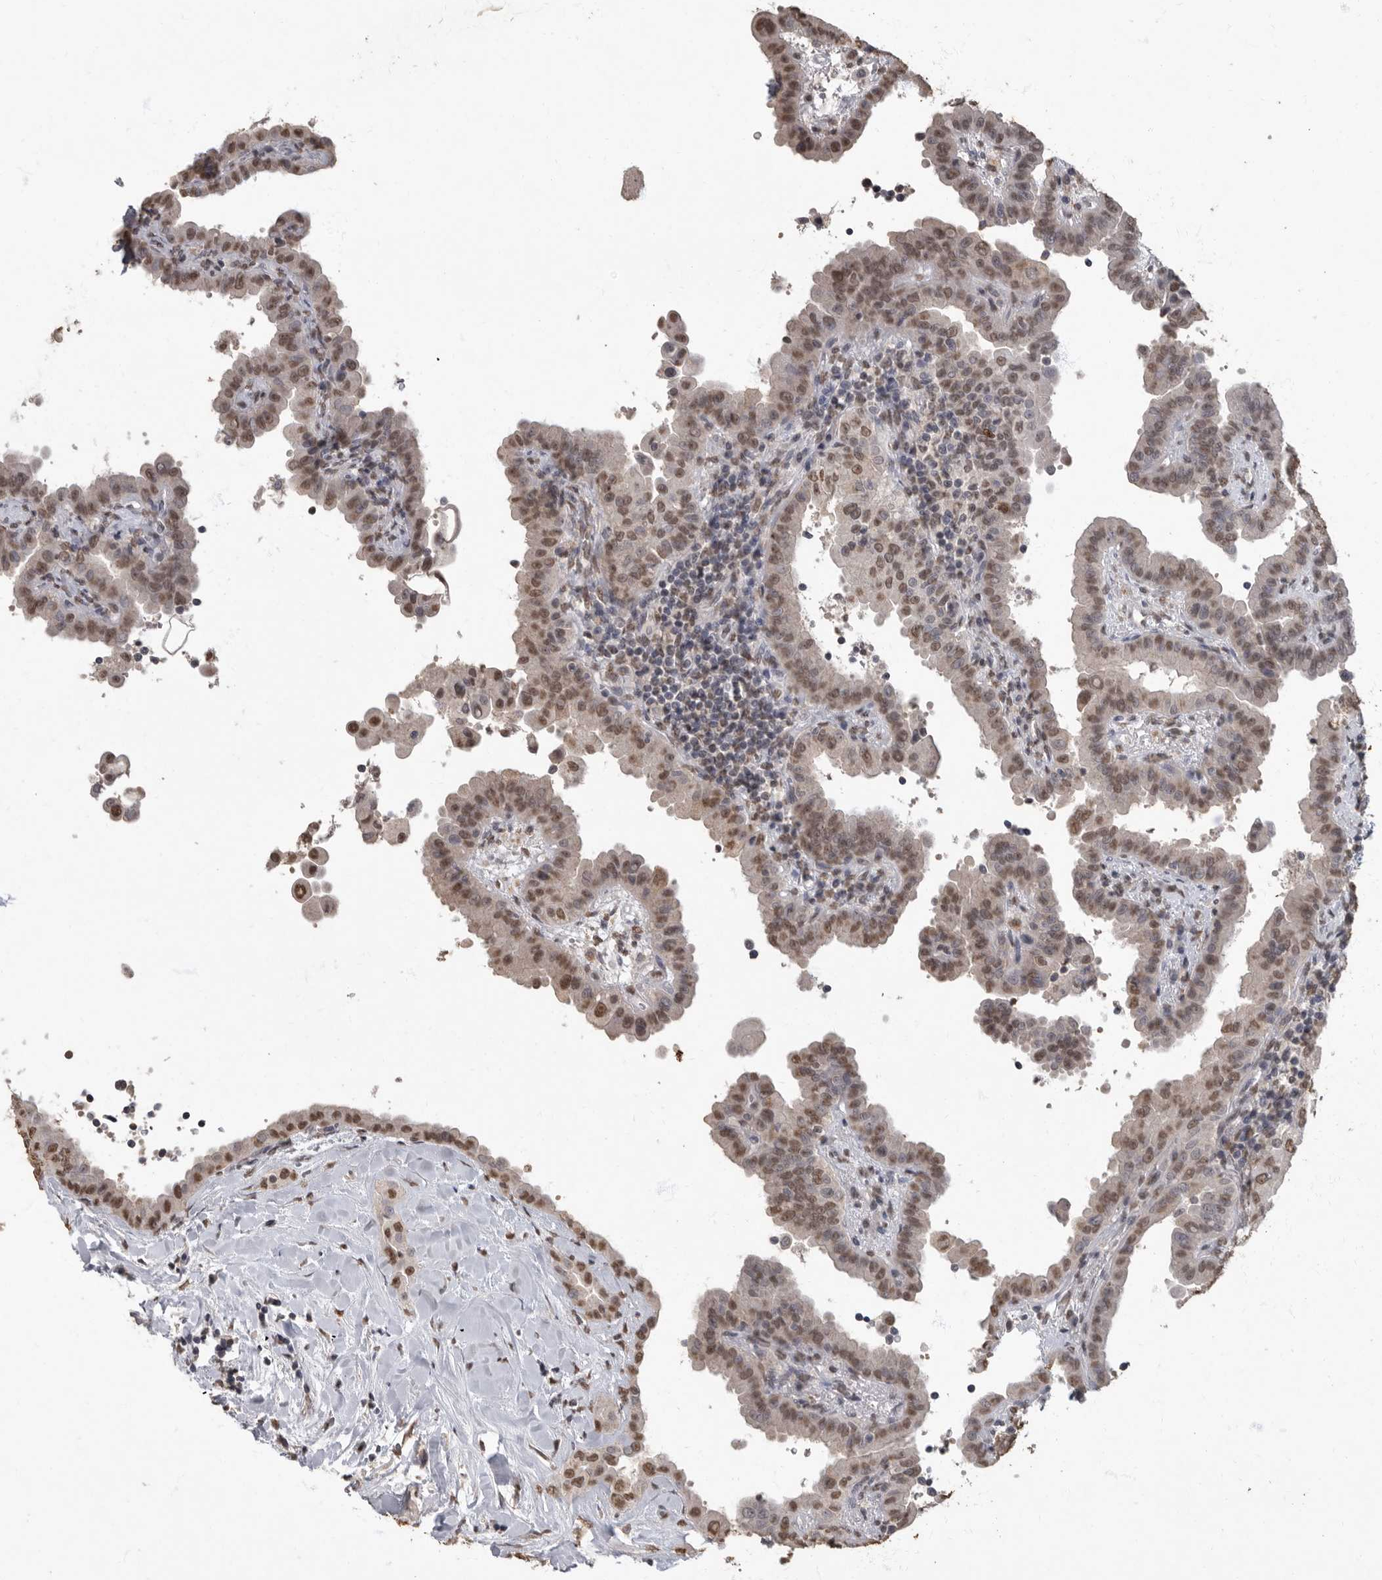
{"staining": {"intensity": "weak", "quantity": ">75%", "location": "nuclear"}, "tissue": "thyroid cancer", "cell_type": "Tumor cells", "image_type": "cancer", "snomed": [{"axis": "morphology", "description": "Papillary adenocarcinoma, NOS"}, {"axis": "topography", "description": "Thyroid gland"}], "caption": "Human papillary adenocarcinoma (thyroid) stained for a protein (brown) demonstrates weak nuclear positive positivity in approximately >75% of tumor cells.", "gene": "NBL1", "patient": {"sex": "male", "age": 33}}